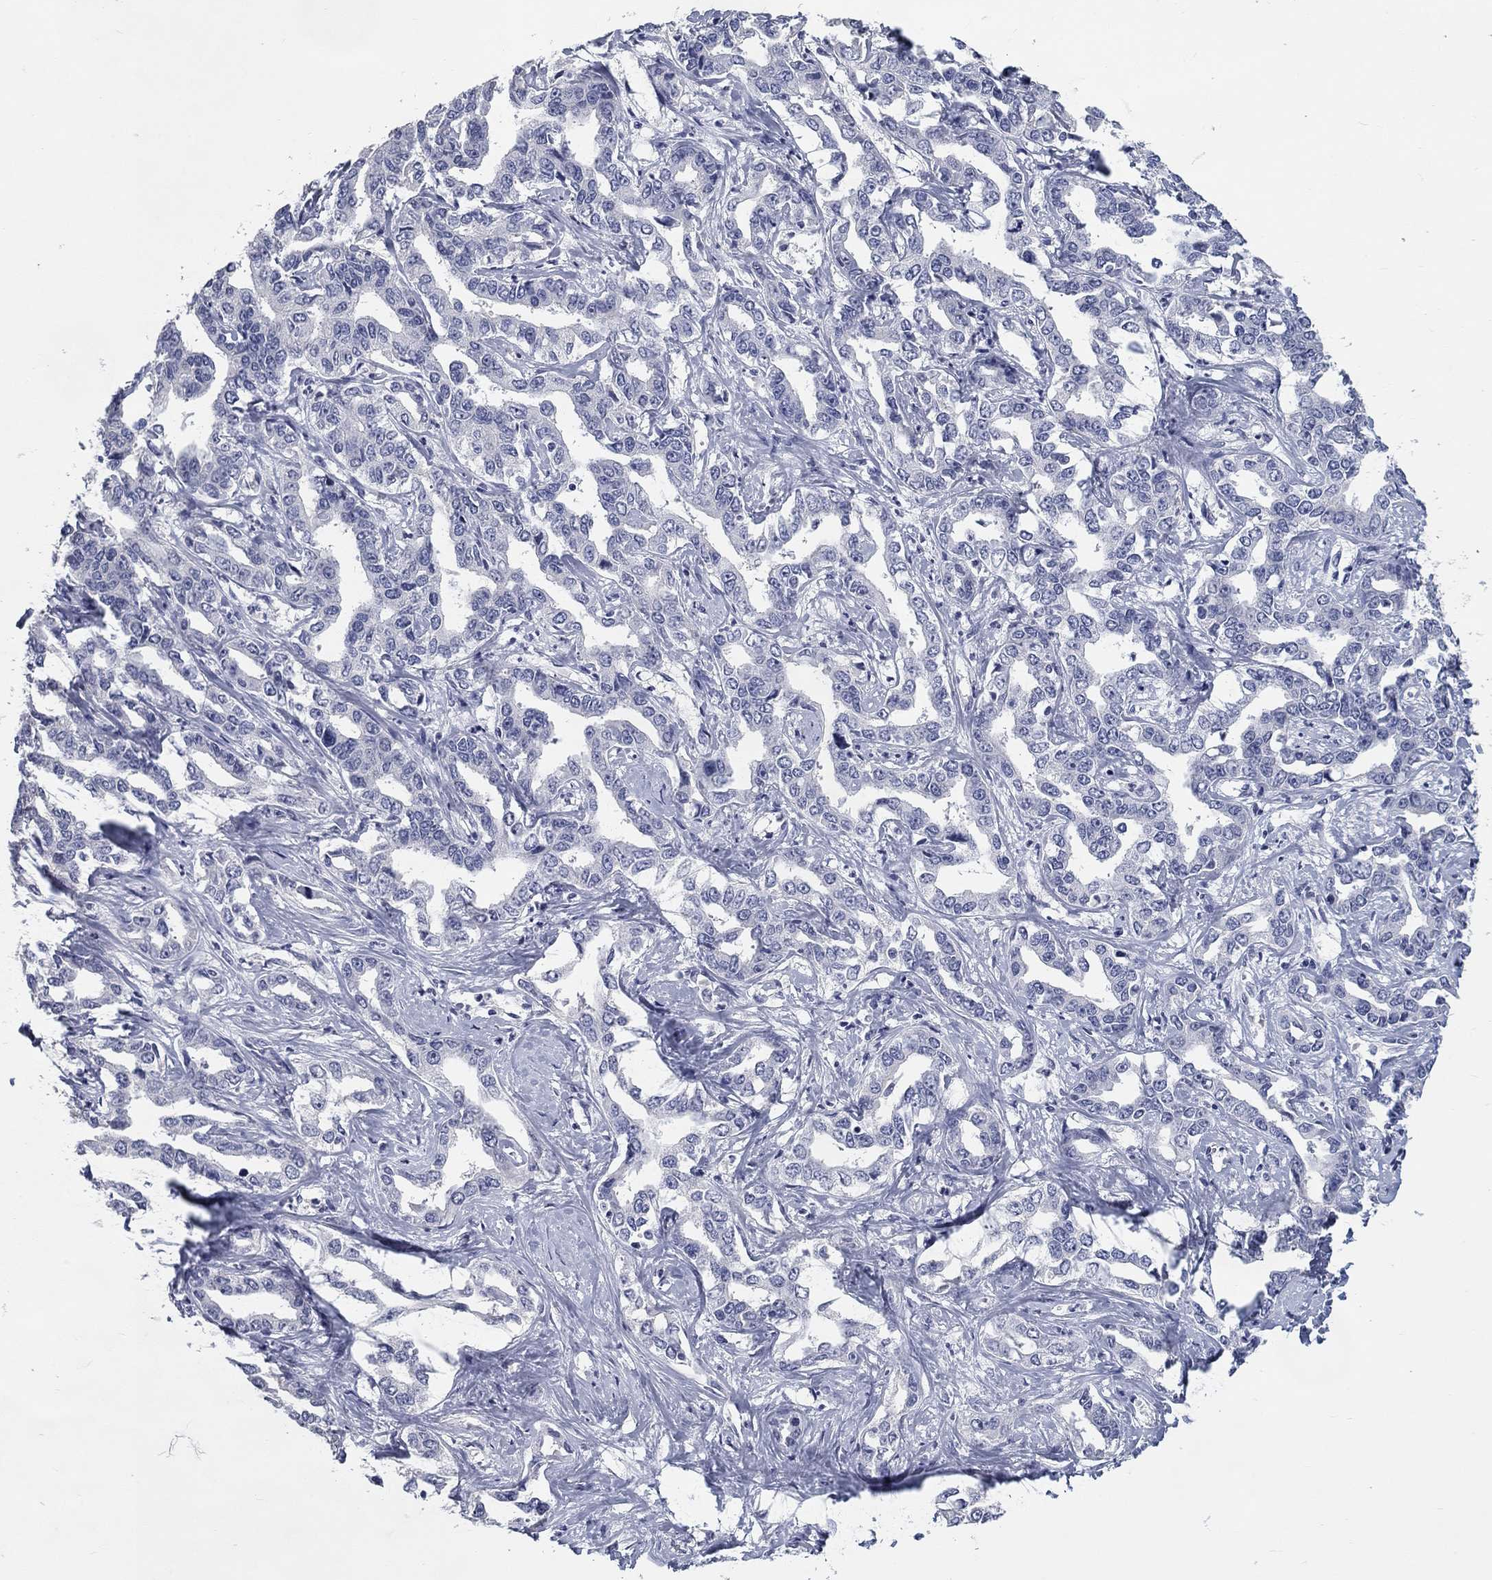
{"staining": {"intensity": "negative", "quantity": "none", "location": "none"}, "tissue": "liver cancer", "cell_type": "Tumor cells", "image_type": "cancer", "snomed": [{"axis": "morphology", "description": "Cholangiocarcinoma"}, {"axis": "topography", "description": "Liver"}], "caption": "Human liver cholangiocarcinoma stained for a protein using IHC exhibits no staining in tumor cells.", "gene": "ELAVL4", "patient": {"sex": "male", "age": 59}}